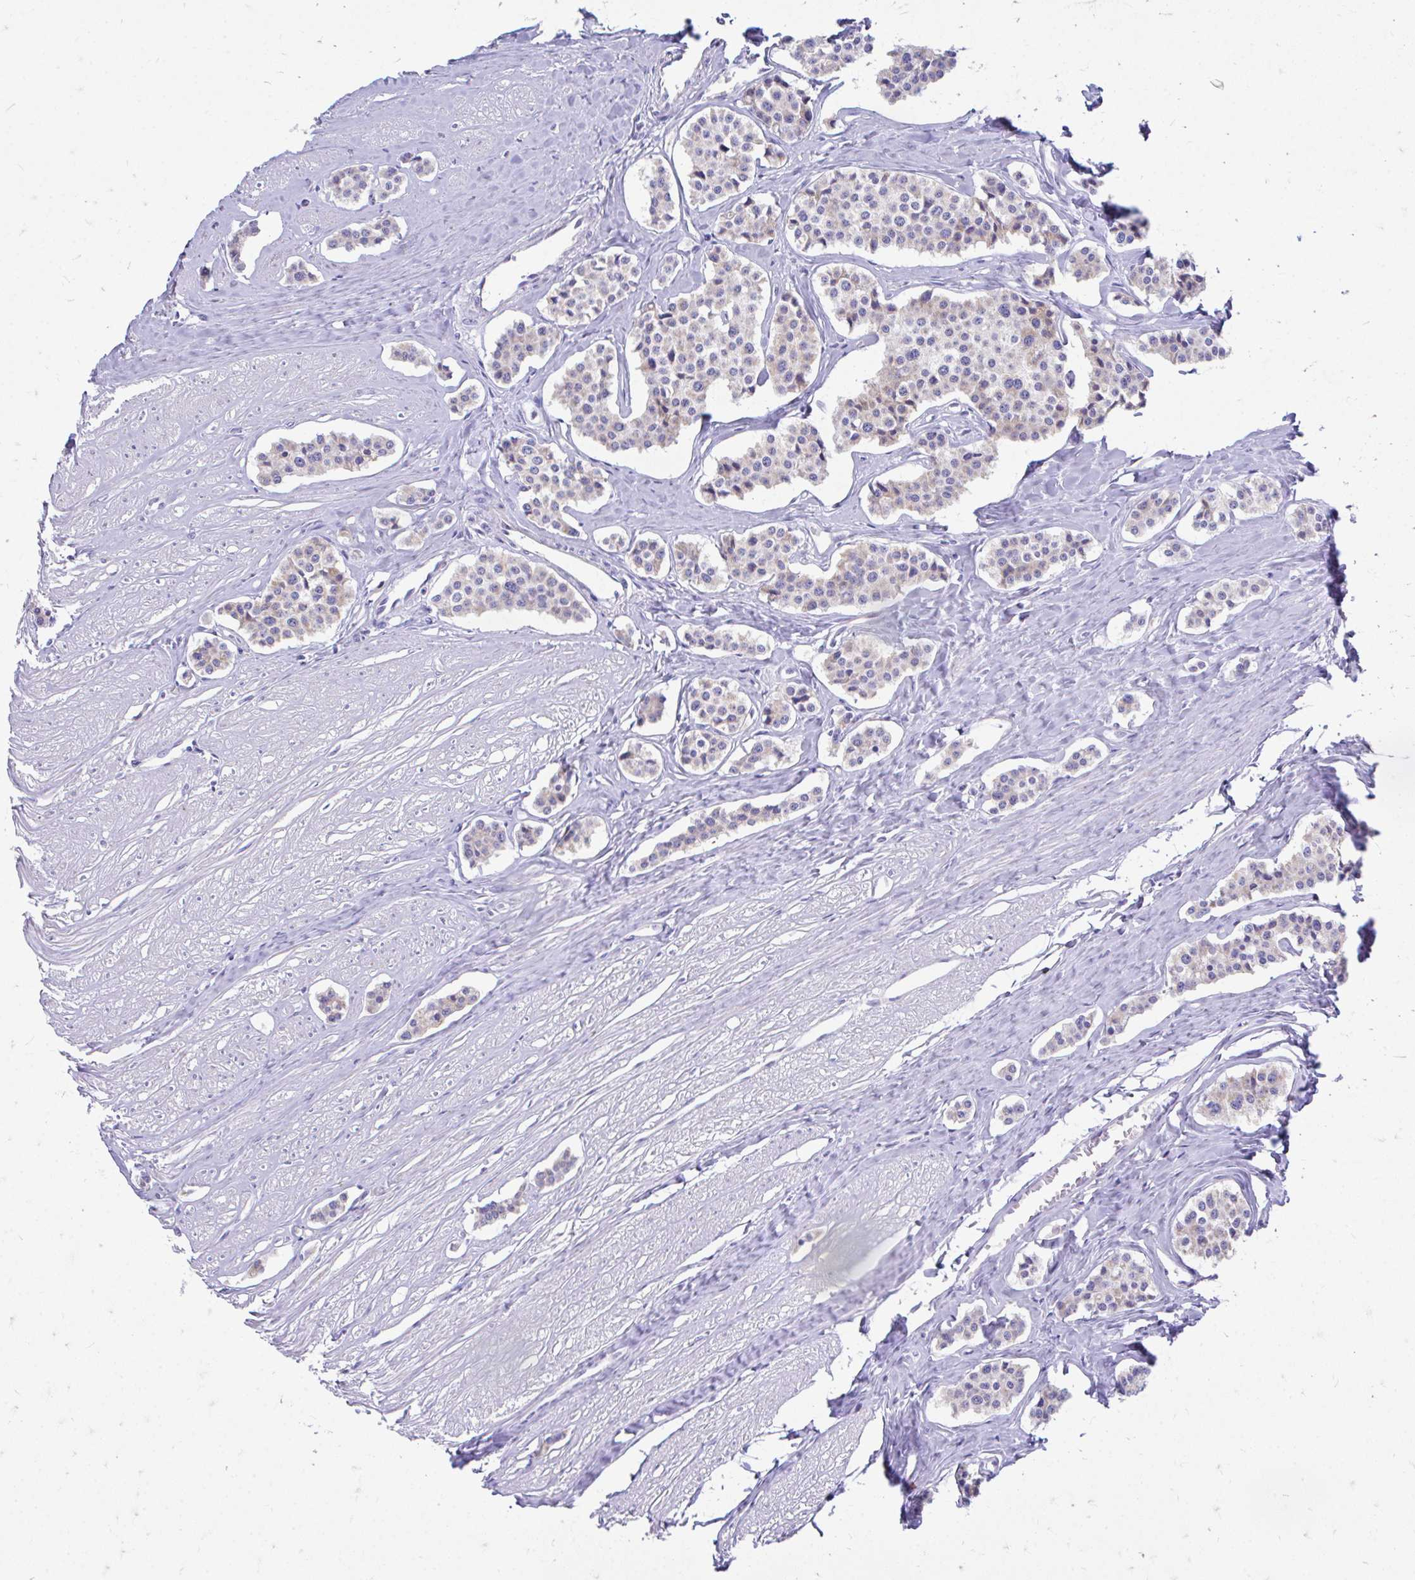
{"staining": {"intensity": "weak", "quantity": "25%-75%", "location": "cytoplasmic/membranous"}, "tissue": "carcinoid", "cell_type": "Tumor cells", "image_type": "cancer", "snomed": [{"axis": "morphology", "description": "Carcinoid, malignant, NOS"}, {"axis": "topography", "description": "Small intestine"}], "caption": "Immunohistochemical staining of human carcinoid demonstrates low levels of weak cytoplasmic/membranous positivity in about 25%-75% of tumor cells. (Brightfield microscopy of DAB IHC at high magnification).", "gene": "MRPL19", "patient": {"sex": "male", "age": 60}}